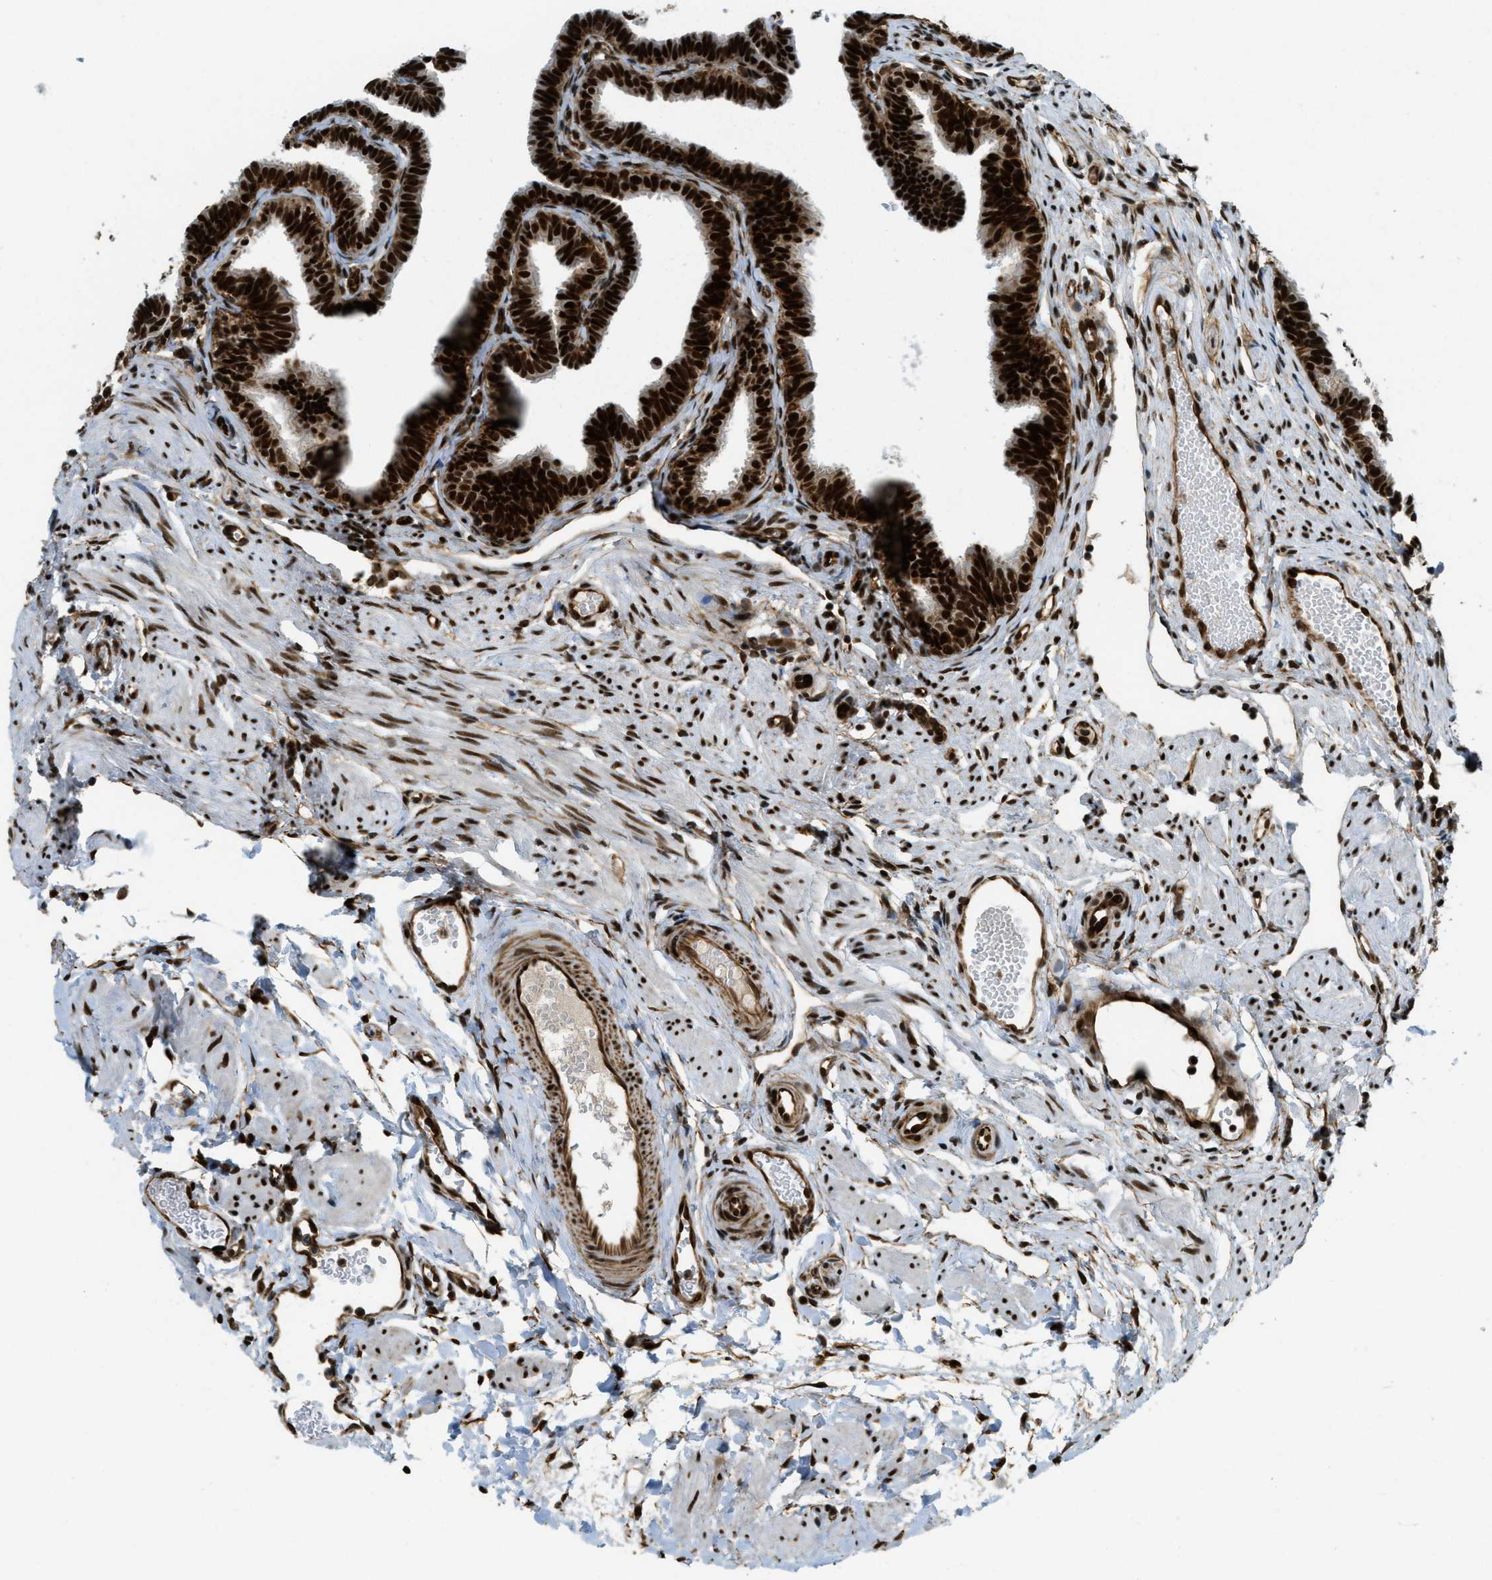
{"staining": {"intensity": "strong", "quantity": ">75%", "location": "nuclear"}, "tissue": "fallopian tube", "cell_type": "Glandular cells", "image_type": "normal", "snomed": [{"axis": "morphology", "description": "Normal tissue, NOS"}, {"axis": "topography", "description": "Fallopian tube"}, {"axis": "topography", "description": "Ovary"}], "caption": "Glandular cells exhibit high levels of strong nuclear expression in about >75% of cells in benign human fallopian tube. The staining was performed using DAB, with brown indicating positive protein expression. Nuclei are stained blue with hematoxylin.", "gene": "ZFR", "patient": {"sex": "female", "age": 23}}